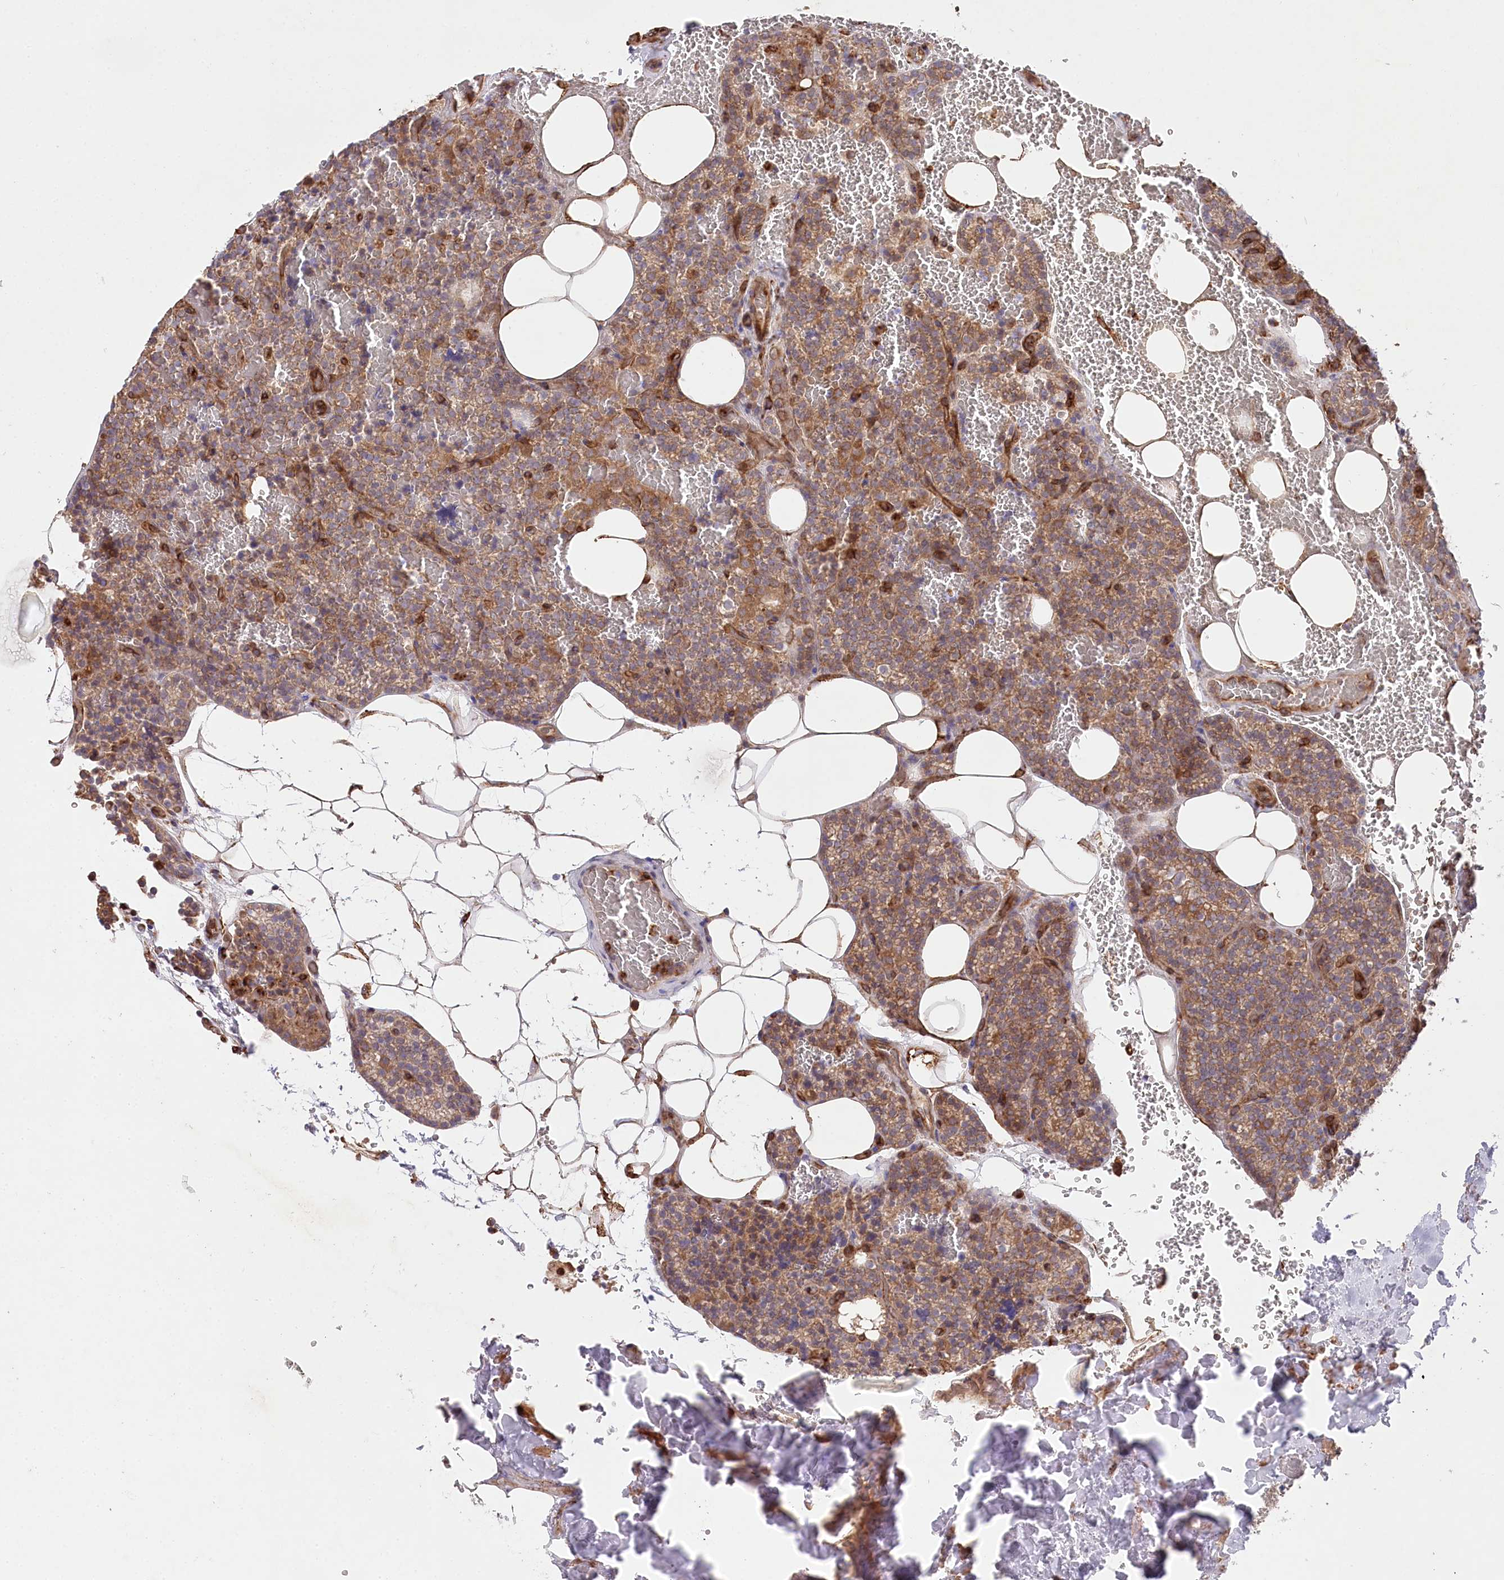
{"staining": {"intensity": "moderate", "quantity": ">75%", "location": "cytoplasmic/membranous"}, "tissue": "parathyroid gland", "cell_type": "Glandular cells", "image_type": "normal", "snomed": [{"axis": "morphology", "description": "Normal tissue, NOS"}, {"axis": "topography", "description": "Parathyroid gland"}], "caption": "Protein expression analysis of normal parathyroid gland displays moderate cytoplasmic/membranous staining in about >75% of glandular cells.", "gene": "MTPAP", "patient": {"sex": "male", "age": 50}}